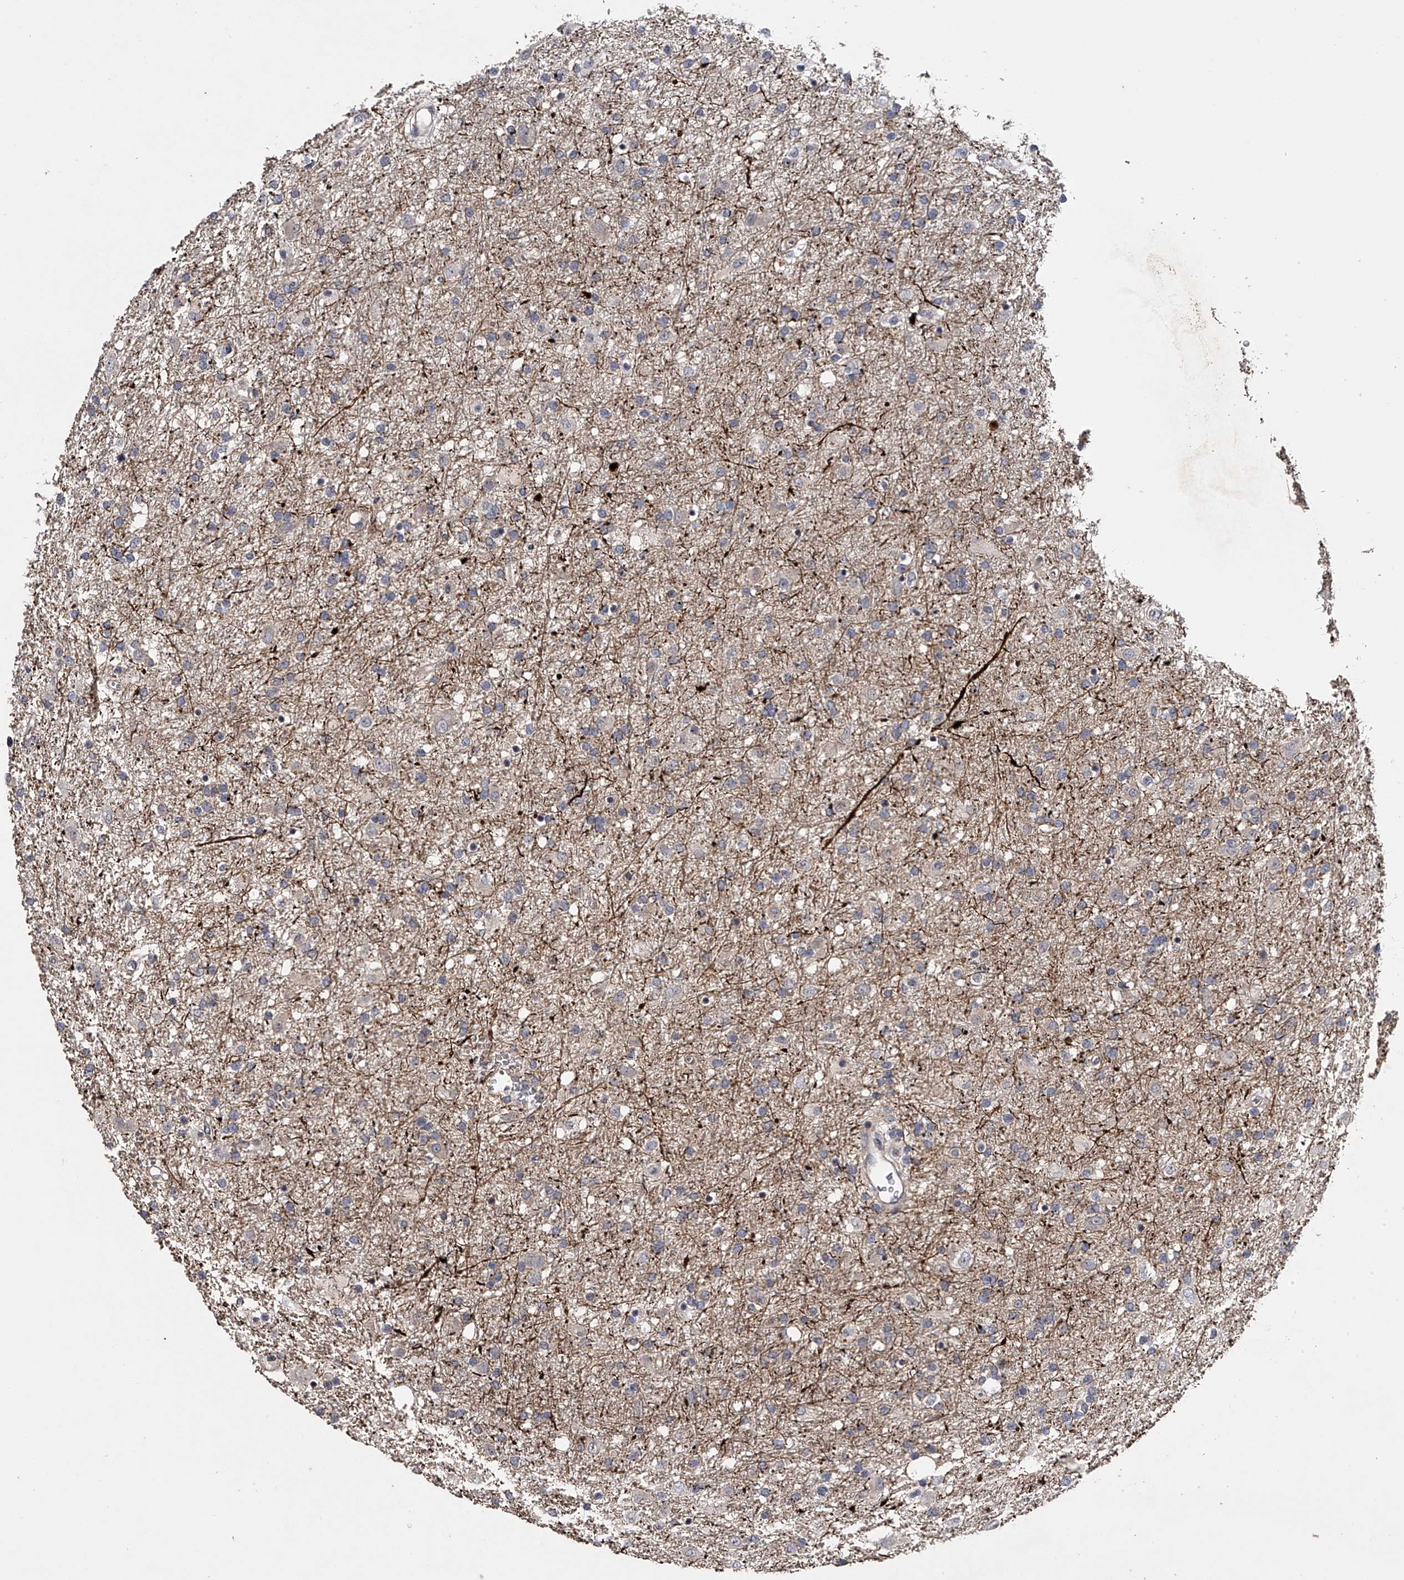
{"staining": {"intensity": "weak", "quantity": "25%-75%", "location": "cytoplasmic/membranous"}, "tissue": "glioma", "cell_type": "Tumor cells", "image_type": "cancer", "snomed": [{"axis": "morphology", "description": "Glioma, malignant, Low grade"}, {"axis": "topography", "description": "Brain"}], "caption": "Protein staining by IHC reveals weak cytoplasmic/membranous expression in about 25%-75% of tumor cells in malignant glioma (low-grade).", "gene": "MDN1", "patient": {"sex": "male", "age": 65}}